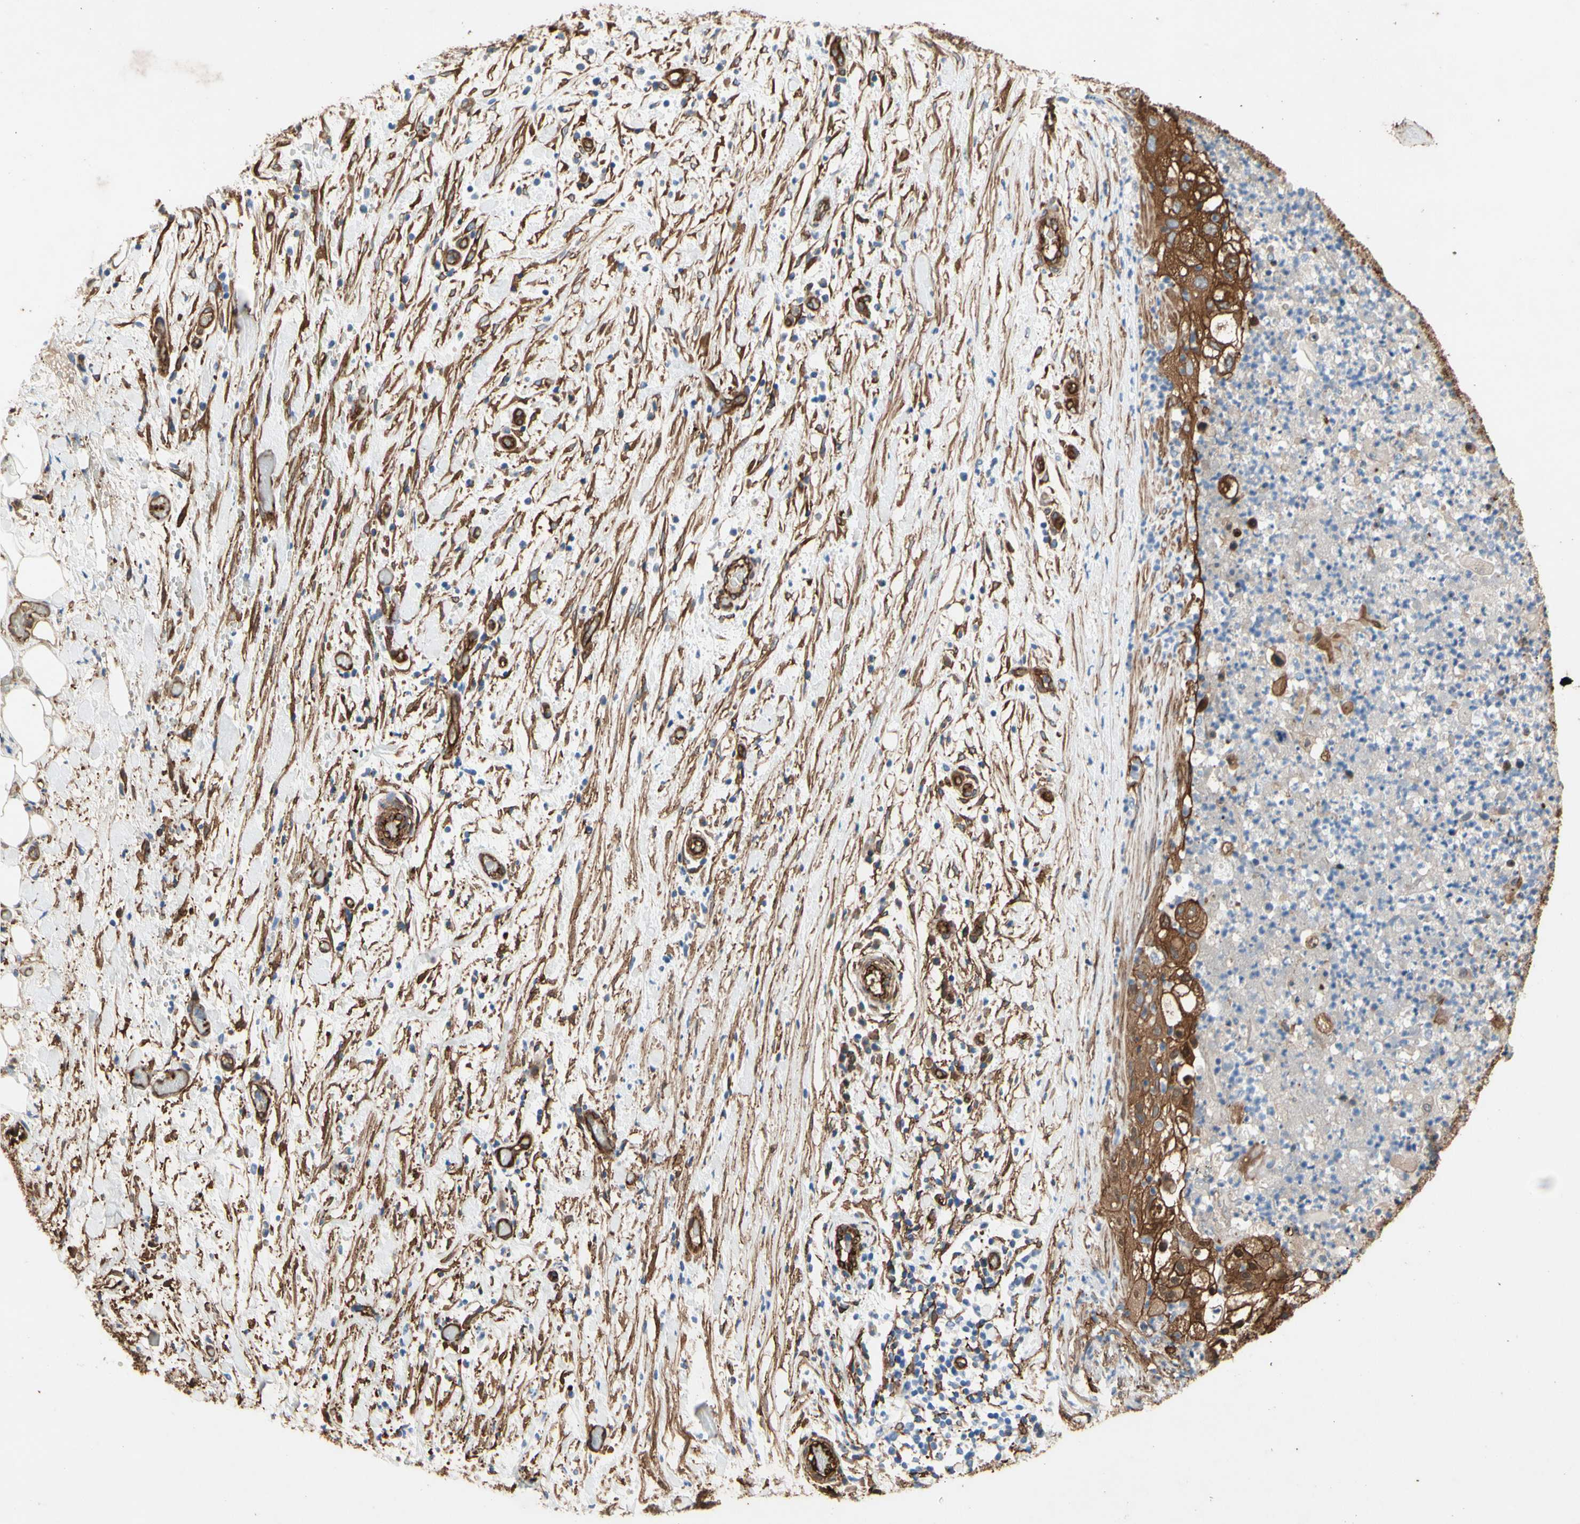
{"staining": {"intensity": "moderate", "quantity": "25%-75%", "location": "cytoplasmic/membranous"}, "tissue": "lung cancer", "cell_type": "Tumor cells", "image_type": "cancer", "snomed": [{"axis": "morphology", "description": "Inflammation, NOS"}, {"axis": "morphology", "description": "Squamous cell carcinoma, NOS"}, {"axis": "topography", "description": "Lymph node"}, {"axis": "topography", "description": "Soft tissue"}, {"axis": "topography", "description": "Lung"}], "caption": "The immunohistochemical stain labels moderate cytoplasmic/membranous positivity in tumor cells of lung cancer (squamous cell carcinoma) tissue.", "gene": "CTTNBP2", "patient": {"sex": "male", "age": 66}}